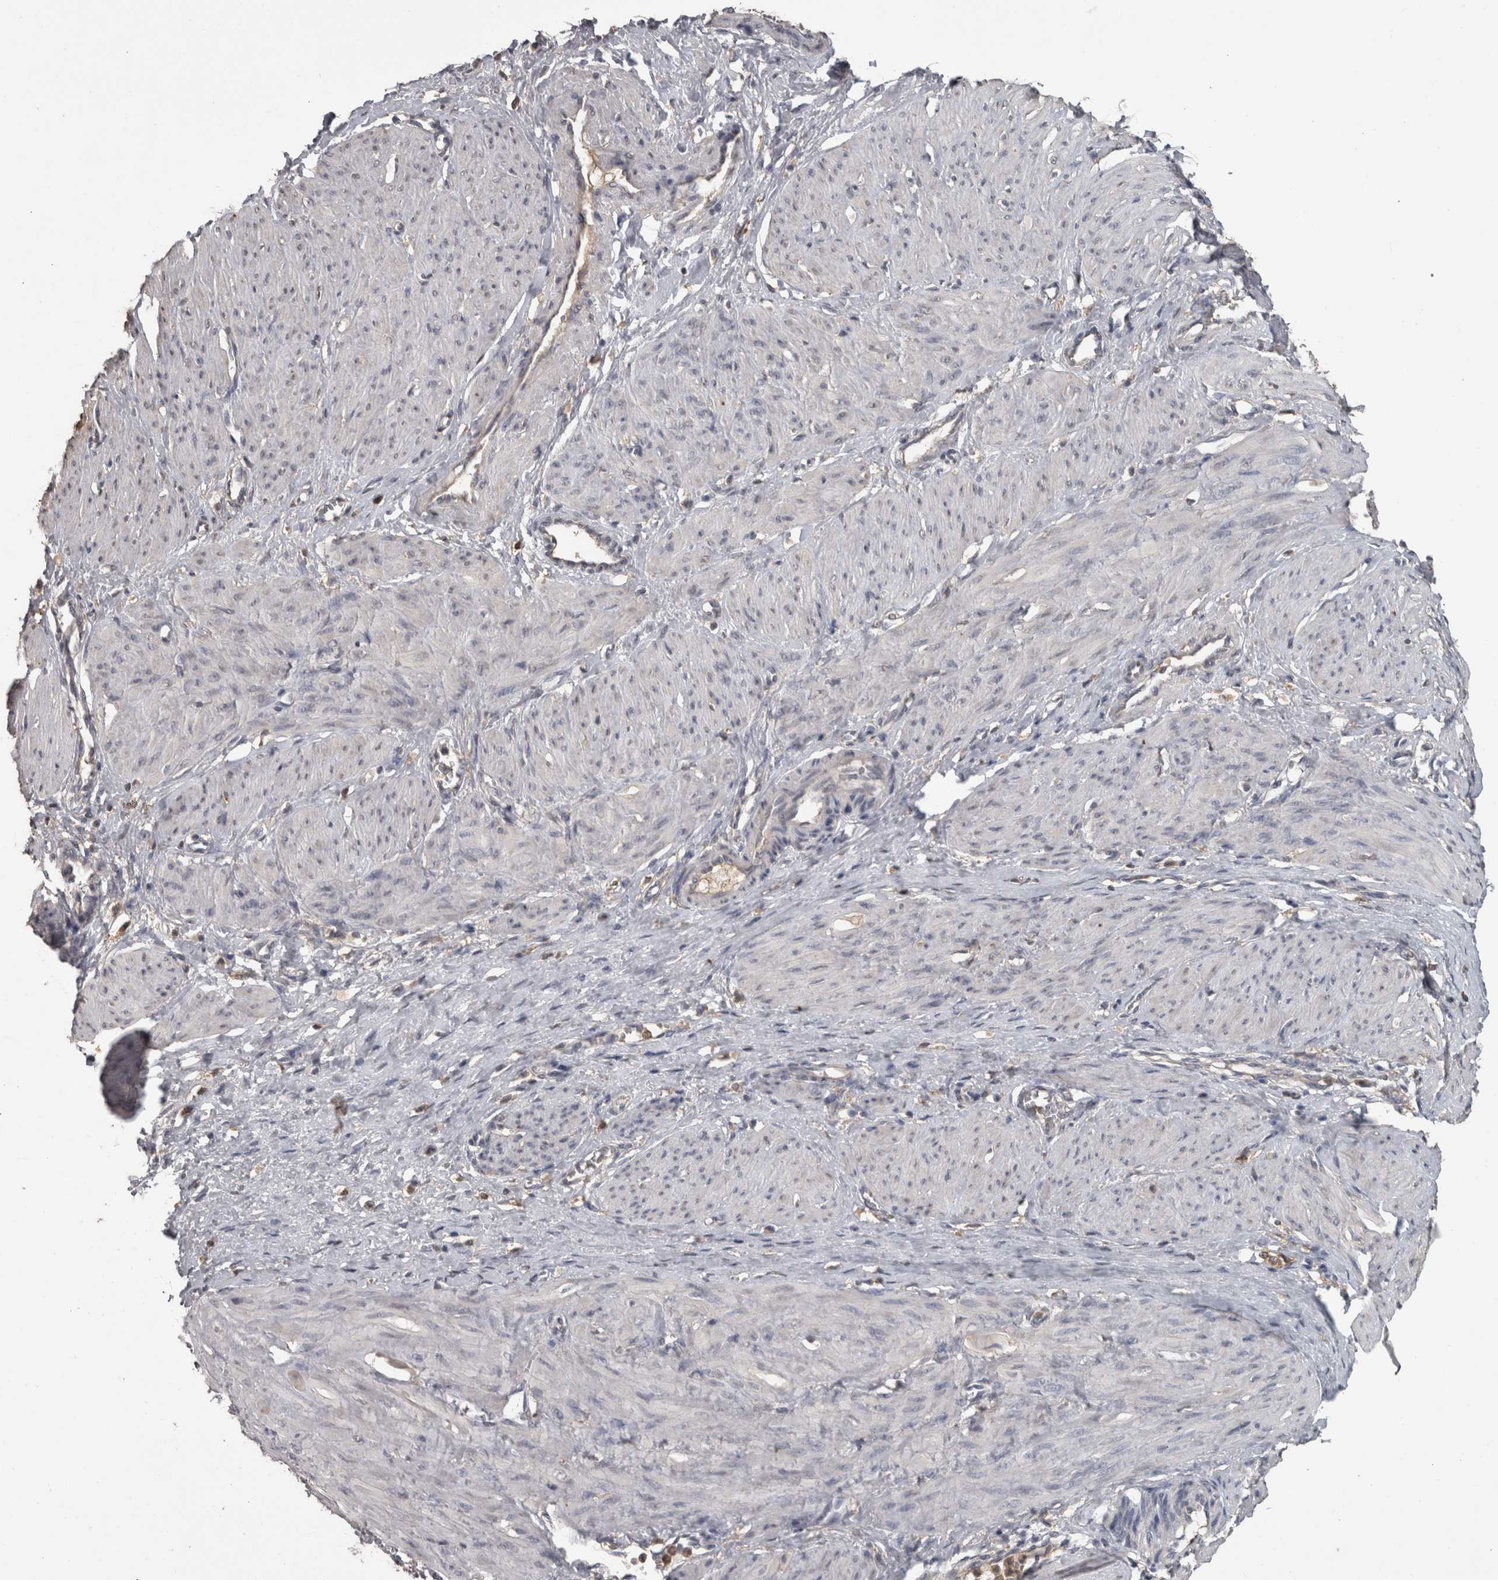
{"staining": {"intensity": "negative", "quantity": "none", "location": "none"}, "tissue": "smooth muscle", "cell_type": "Smooth muscle cells", "image_type": "normal", "snomed": [{"axis": "morphology", "description": "Normal tissue, NOS"}, {"axis": "topography", "description": "Endometrium"}], "caption": "Smooth muscle stained for a protein using IHC shows no staining smooth muscle cells.", "gene": "PIK3AP1", "patient": {"sex": "female", "age": 33}}